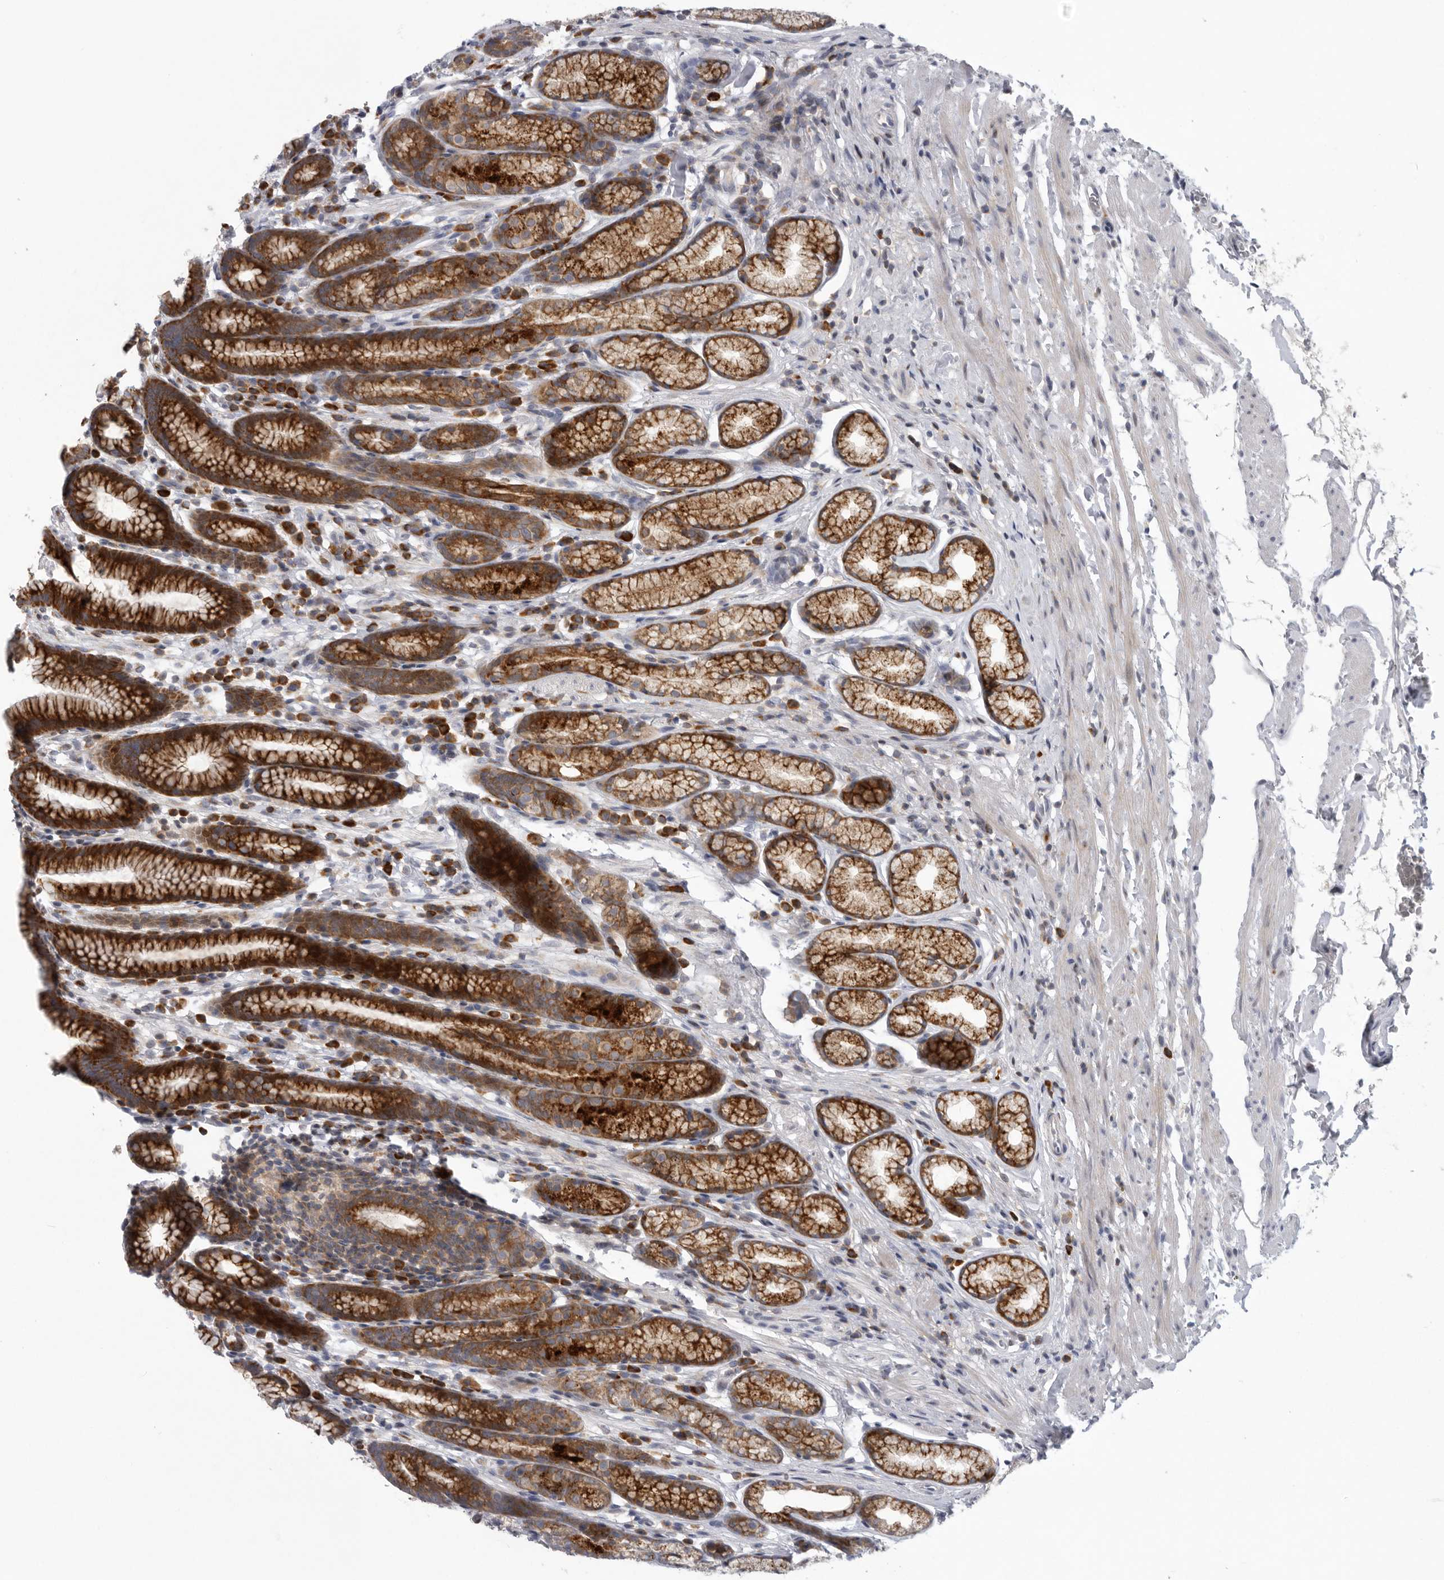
{"staining": {"intensity": "strong", "quantity": ">75%", "location": "cytoplasmic/membranous"}, "tissue": "stomach", "cell_type": "Glandular cells", "image_type": "normal", "snomed": [{"axis": "morphology", "description": "Normal tissue, NOS"}, {"axis": "topography", "description": "Stomach"}], "caption": "Immunohistochemistry of benign human stomach shows high levels of strong cytoplasmic/membranous expression in approximately >75% of glandular cells. (brown staining indicates protein expression, while blue staining denotes nuclei).", "gene": "USP24", "patient": {"sex": "male", "age": 42}}